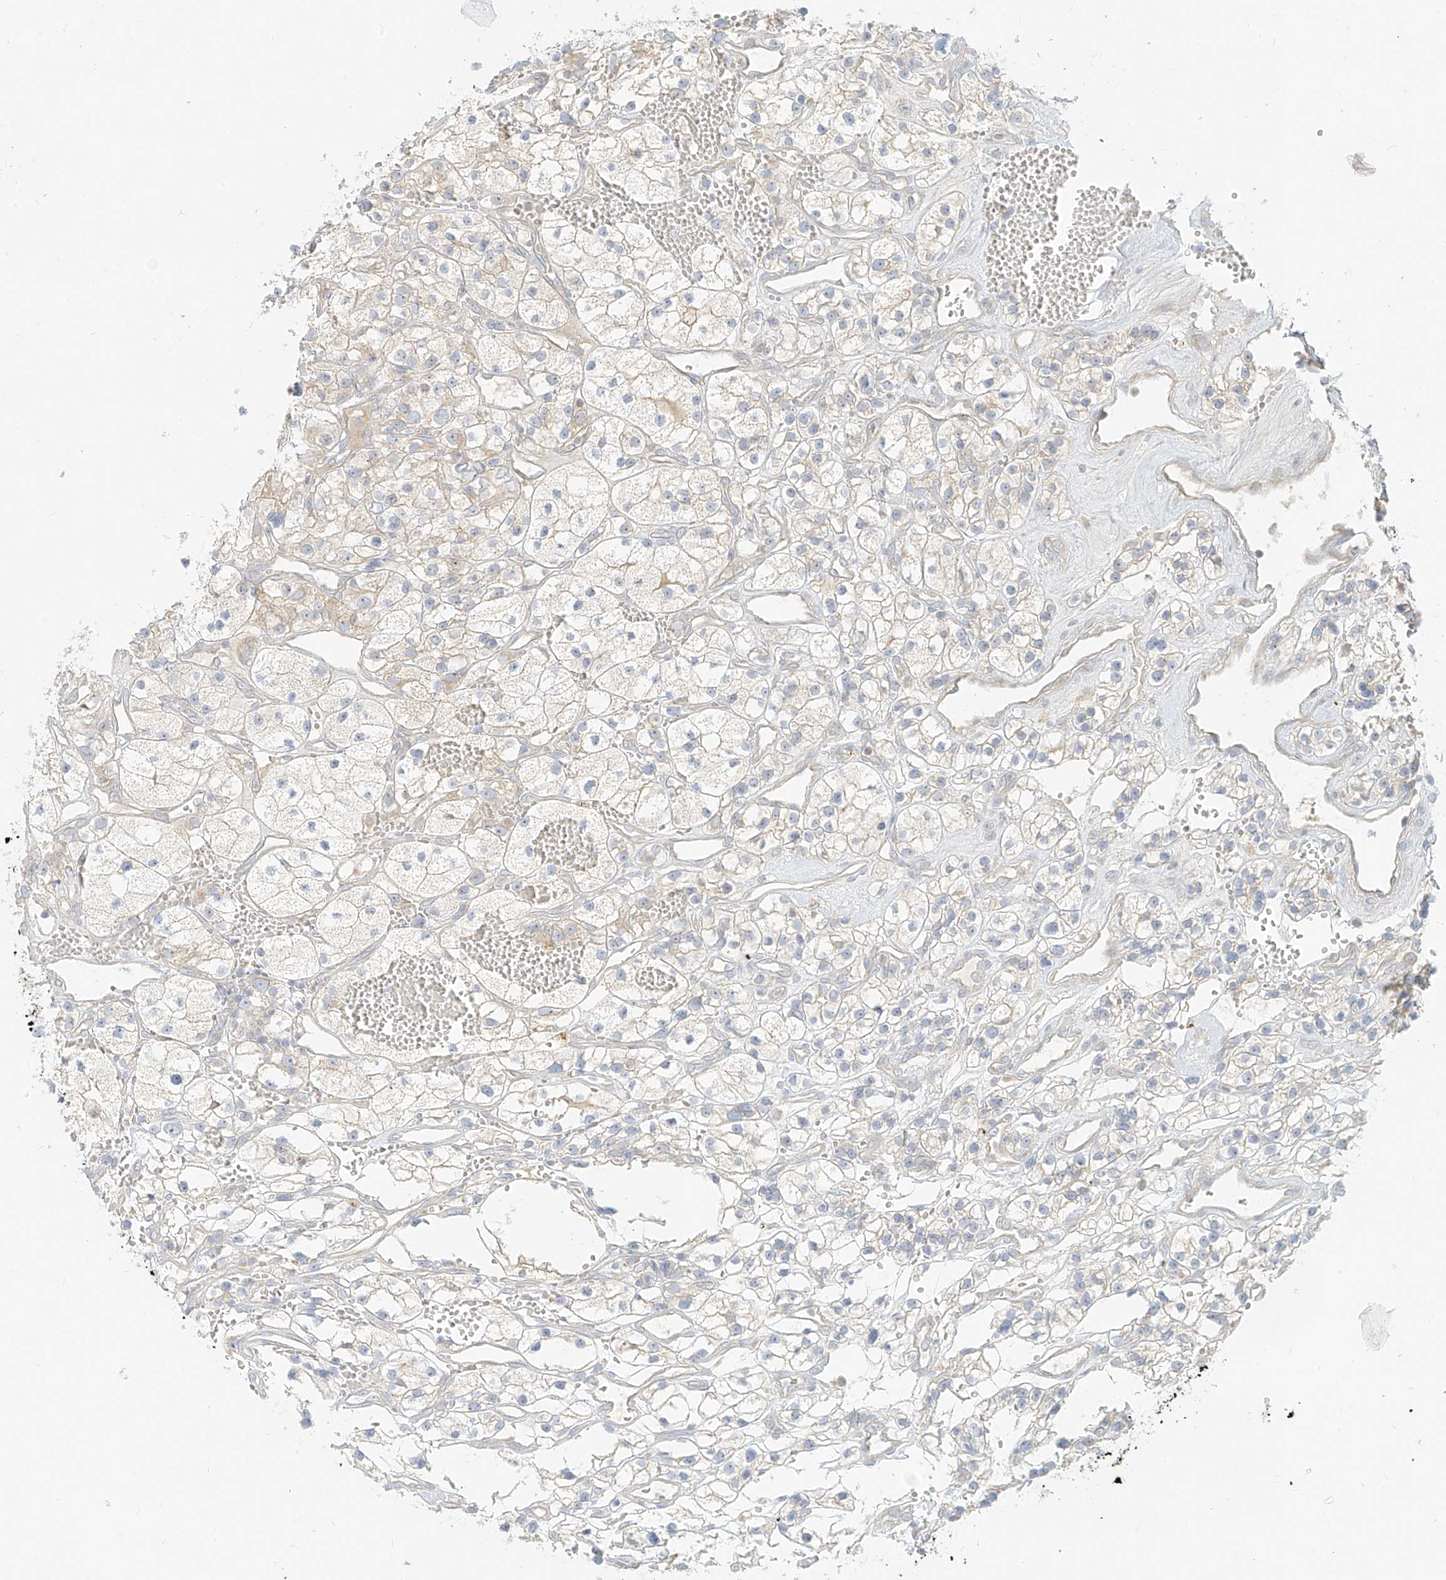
{"staining": {"intensity": "negative", "quantity": "none", "location": "none"}, "tissue": "renal cancer", "cell_type": "Tumor cells", "image_type": "cancer", "snomed": [{"axis": "morphology", "description": "Adenocarcinoma, NOS"}, {"axis": "topography", "description": "Kidney"}], "caption": "Immunohistochemistry (IHC) micrograph of neoplastic tissue: renal cancer (adenocarcinoma) stained with DAB (3,3'-diaminobenzidine) displays no significant protein staining in tumor cells.", "gene": "ZIM3", "patient": {"sex": "female", "age": 57}}